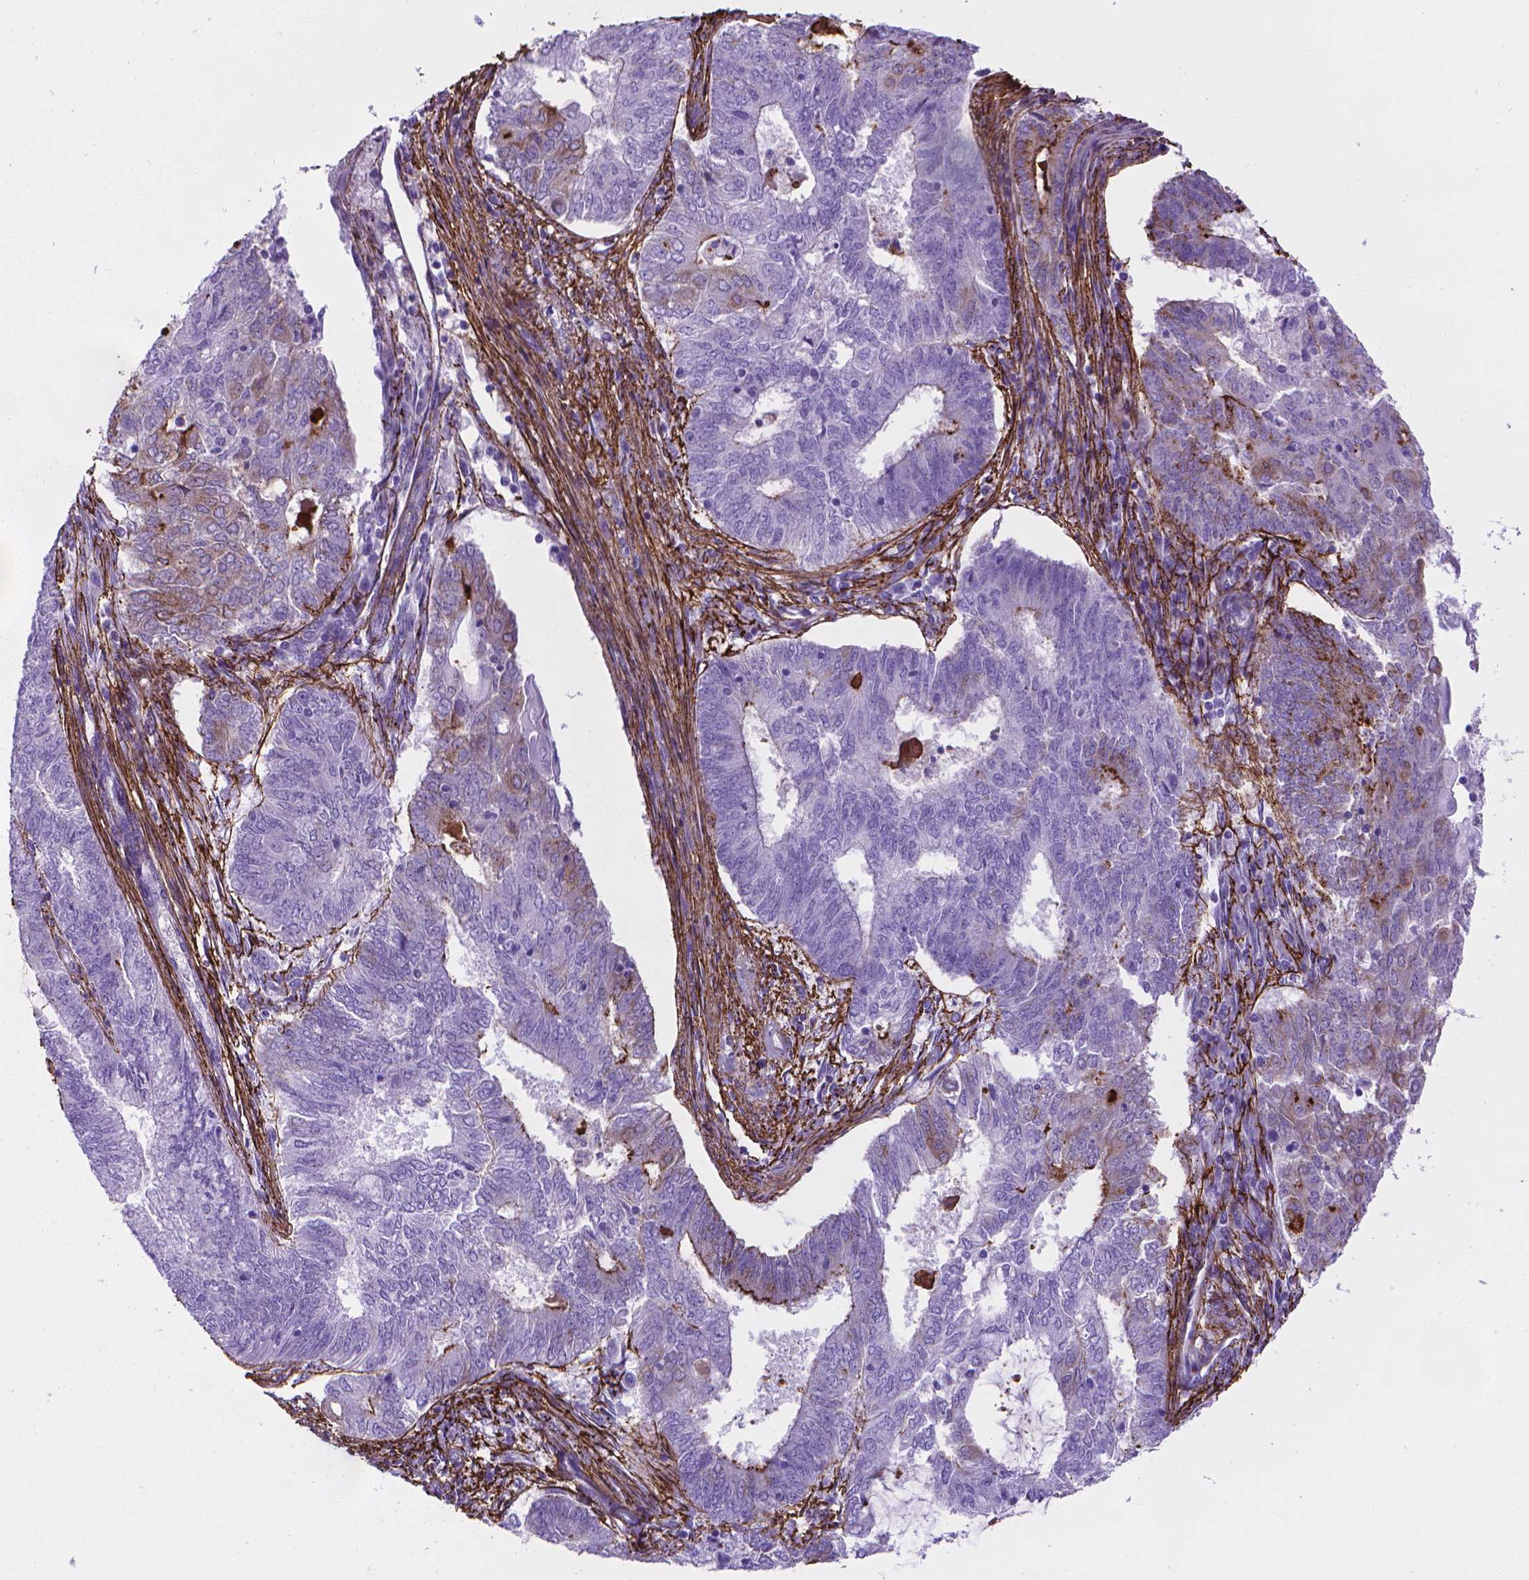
{"staining": {"intensity": "negative", "quantity": "none", "location": "none"}, "tissue": "endometrial cancer", "cell_type": "Tumor cells", "image_type": "cancer", "snomed": [{"axis": "morphology", "description": "Adenocarcinoma, NOS"}, {"axis": "topography", "description": "Endometrium"}], "caption": "High power microscopy histopathology image of an immunohistochemistry photomicrograph of endometrial adenocarcinoma, revealing no significant expression in tumor cells.", "gene": "MFAP2", "patient": {"sex": "female", "age": 62}}